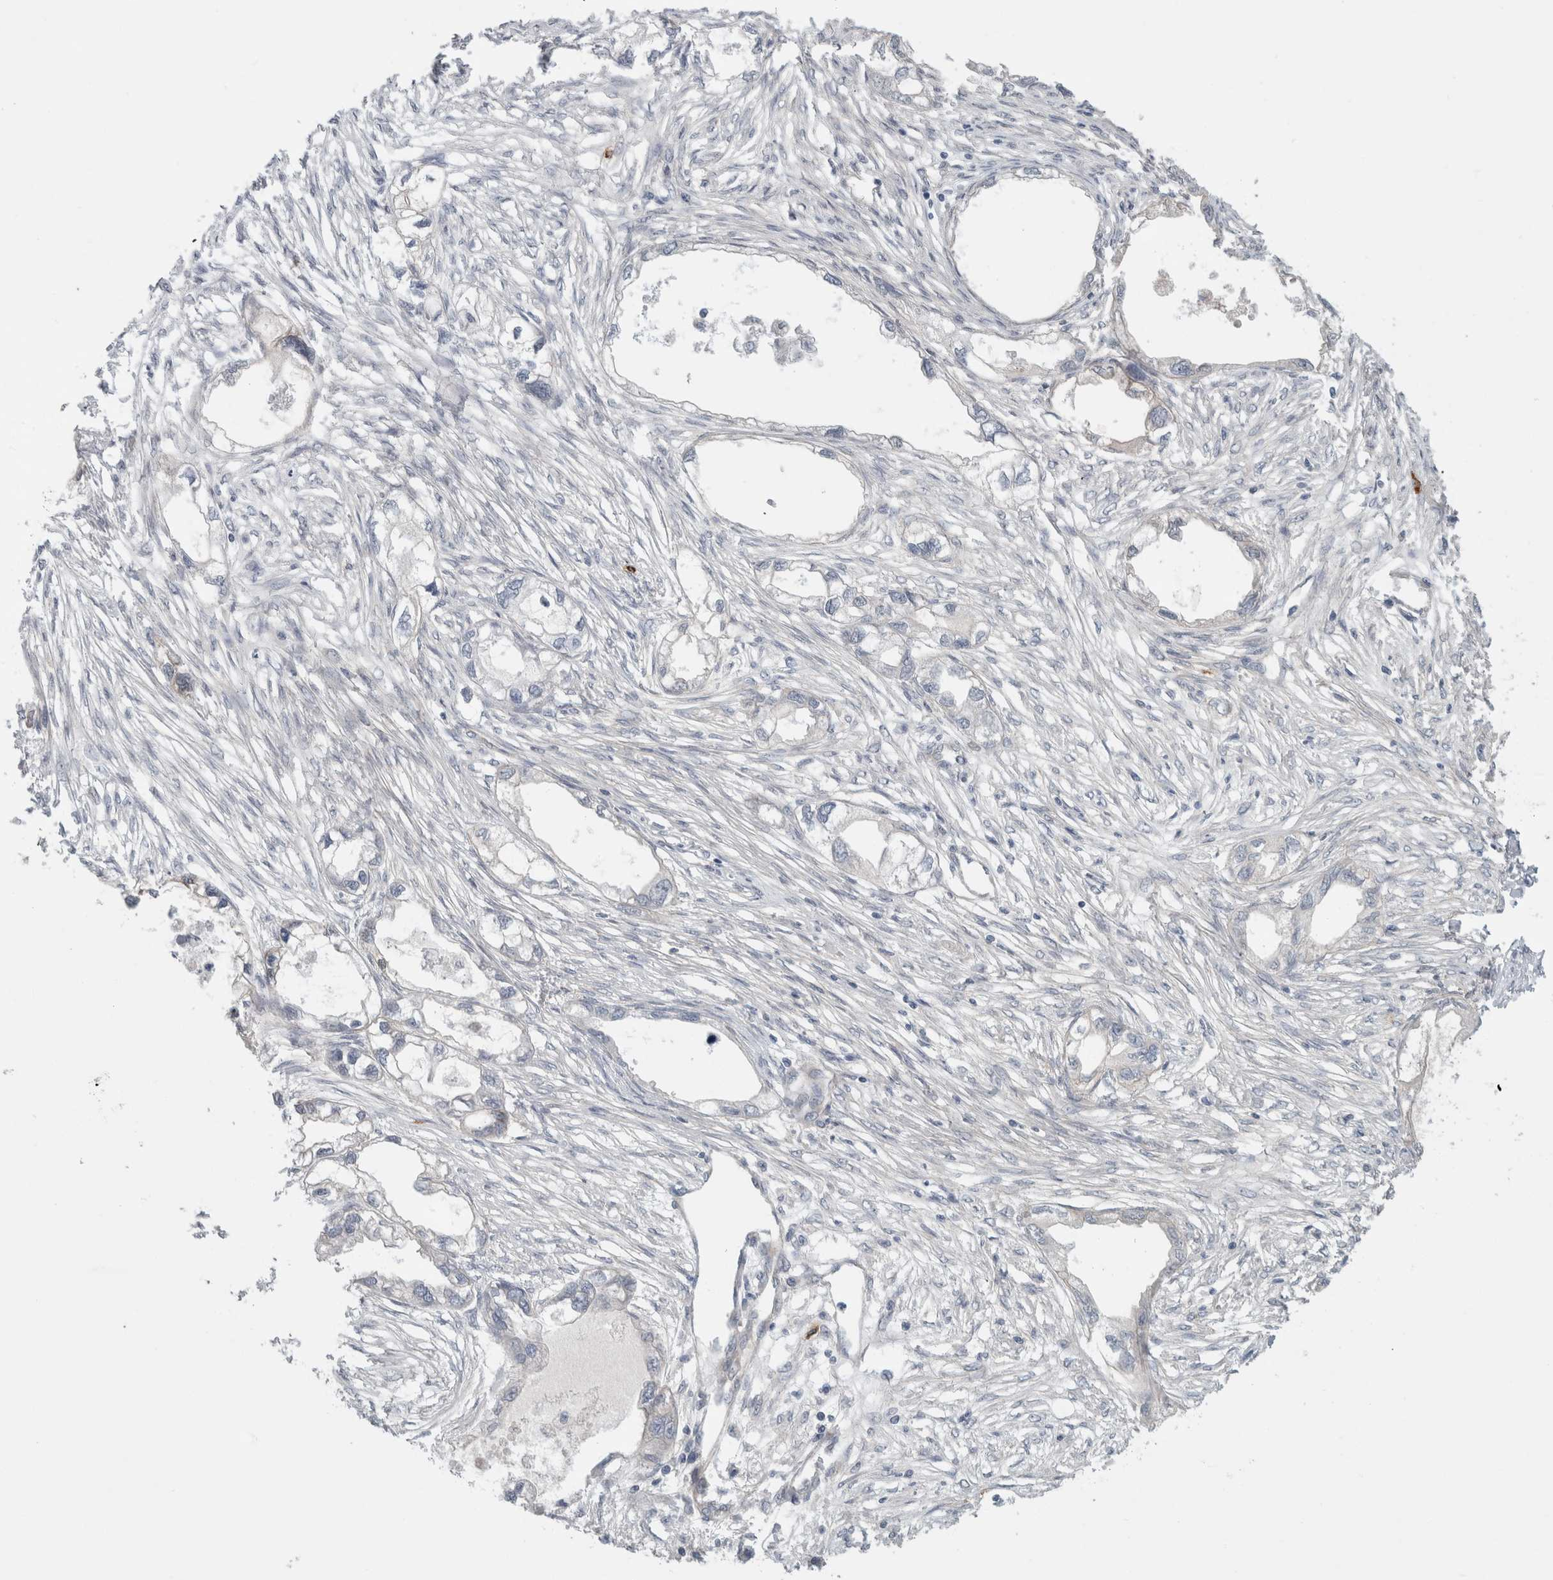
{"staining": {"intensity": "weak", "quantity": "<25%", "location": "cytoplasmic/membranous"}, "tissue": "endometrial cancer", "cell_type": "Tumor cells", "image_type": "cancer", "snomed": [{"axis": "morphology", "description": "Adenocarcinoma, NOS"}, {"axis": "morphology", "description": "Adenocarcinoma, metastatic, NOS"}, {"axis": "topography", "description": "Adipose tissue"}, {"axis": "topography", "description": "Endometrium"}], "caption": "Endometrial cancer (adenocarcinoma) was stained to show a protein in brown. There is no significant positivity in tumor cells.", "gene": "RASAL2", "patient": {"sex": "female", "age": 67}}